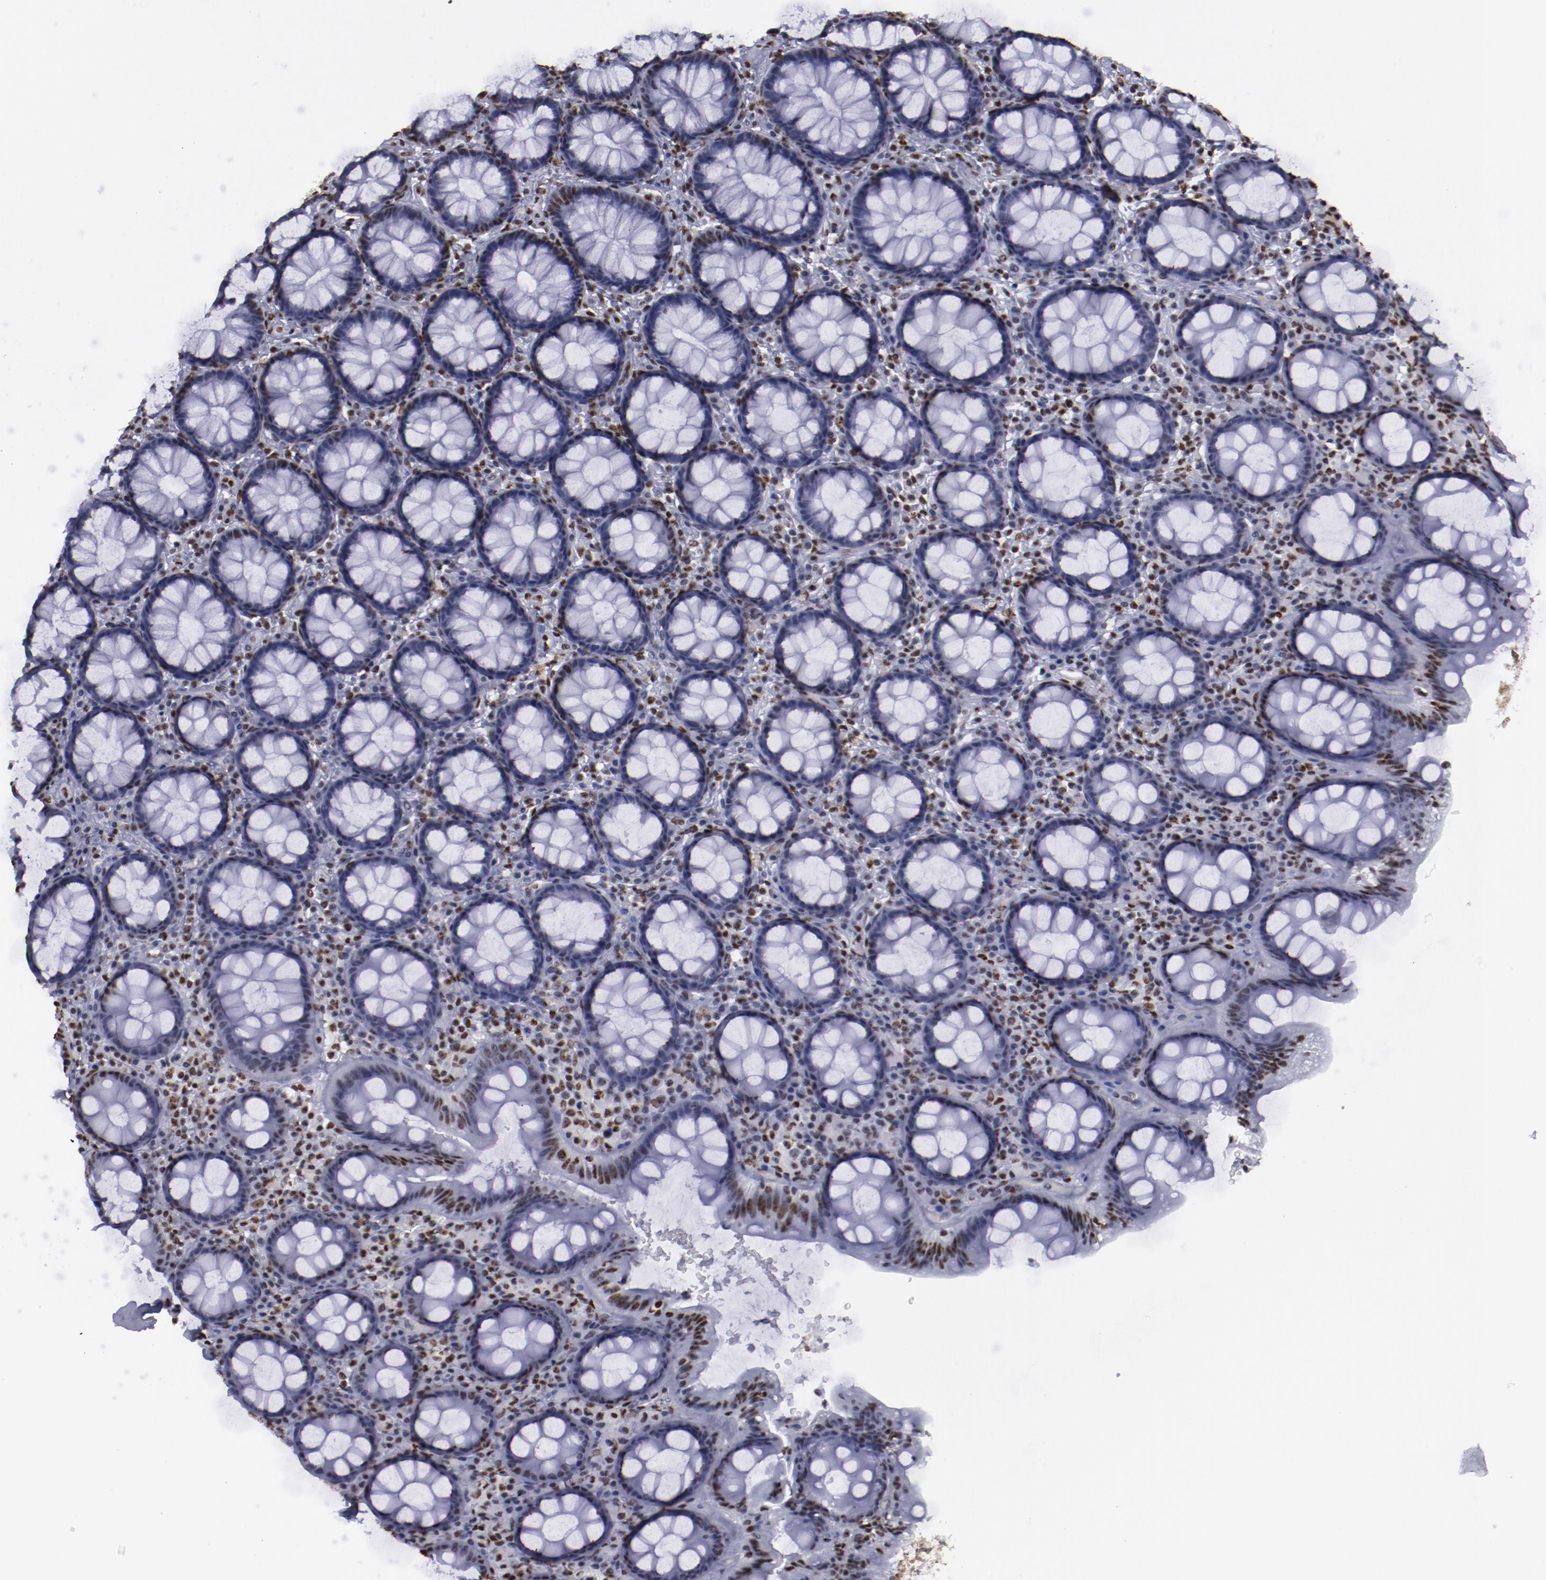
{"staining": {"intensity": "strong", "quantity": ">75%", "location": "nuclear"}, "tissue": "rectum", "cell_type": "Glandular cells", "image_type": "normal", "snomed": [{"axis": "morphology", "description": "Normal tissue, NOS"}, {"axis": "topography", "description": "Rectum"}], "caption": "Protein staining of benign rectum reveals strong nuclear staining in about >75% of glandular cells.", "gene": "HNRNPA1L3", "patient": {"sex": "male", "age": 92}}